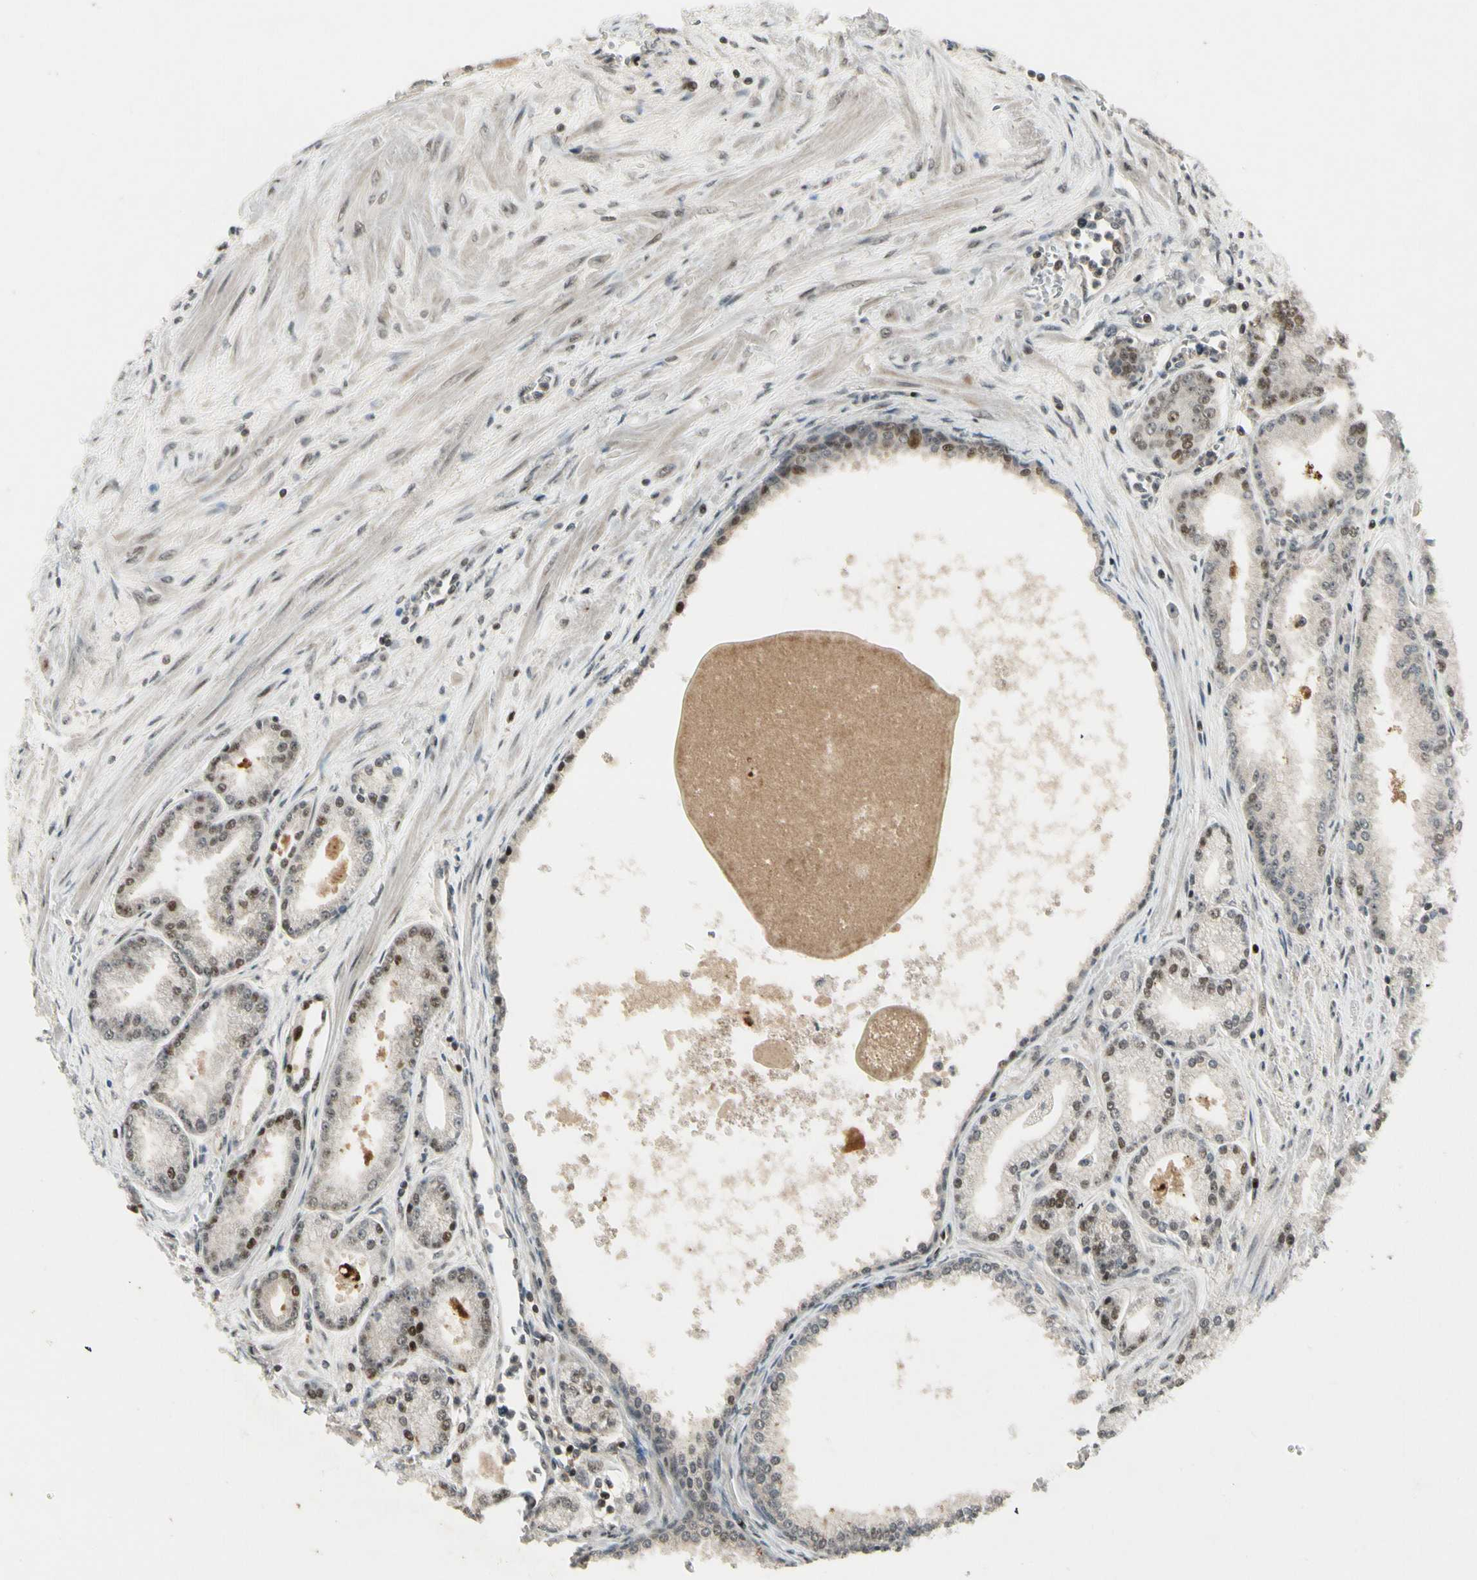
{"staining": {"intensity": "moderate", "quantity": "<25%", "location": "nuclear"}, "tissue": "prostate cancer", "cell_type": "Tumor cells", "image_type": "cancer", "snomed": [{"axis": "morphology", "description": "Adenocarcinoma, High grade"}, {"axis": "topography", "description": "Prostate"}], "caption": "Immunohistochemical staining of human prostate cancer (high-grade adenocarcinoma) shows low levels of moderate nuclear protein positivity in approximately <25% of tumor cells.", "gene": "CDK11A", "patient": {"sex": "male", "age": 61}}